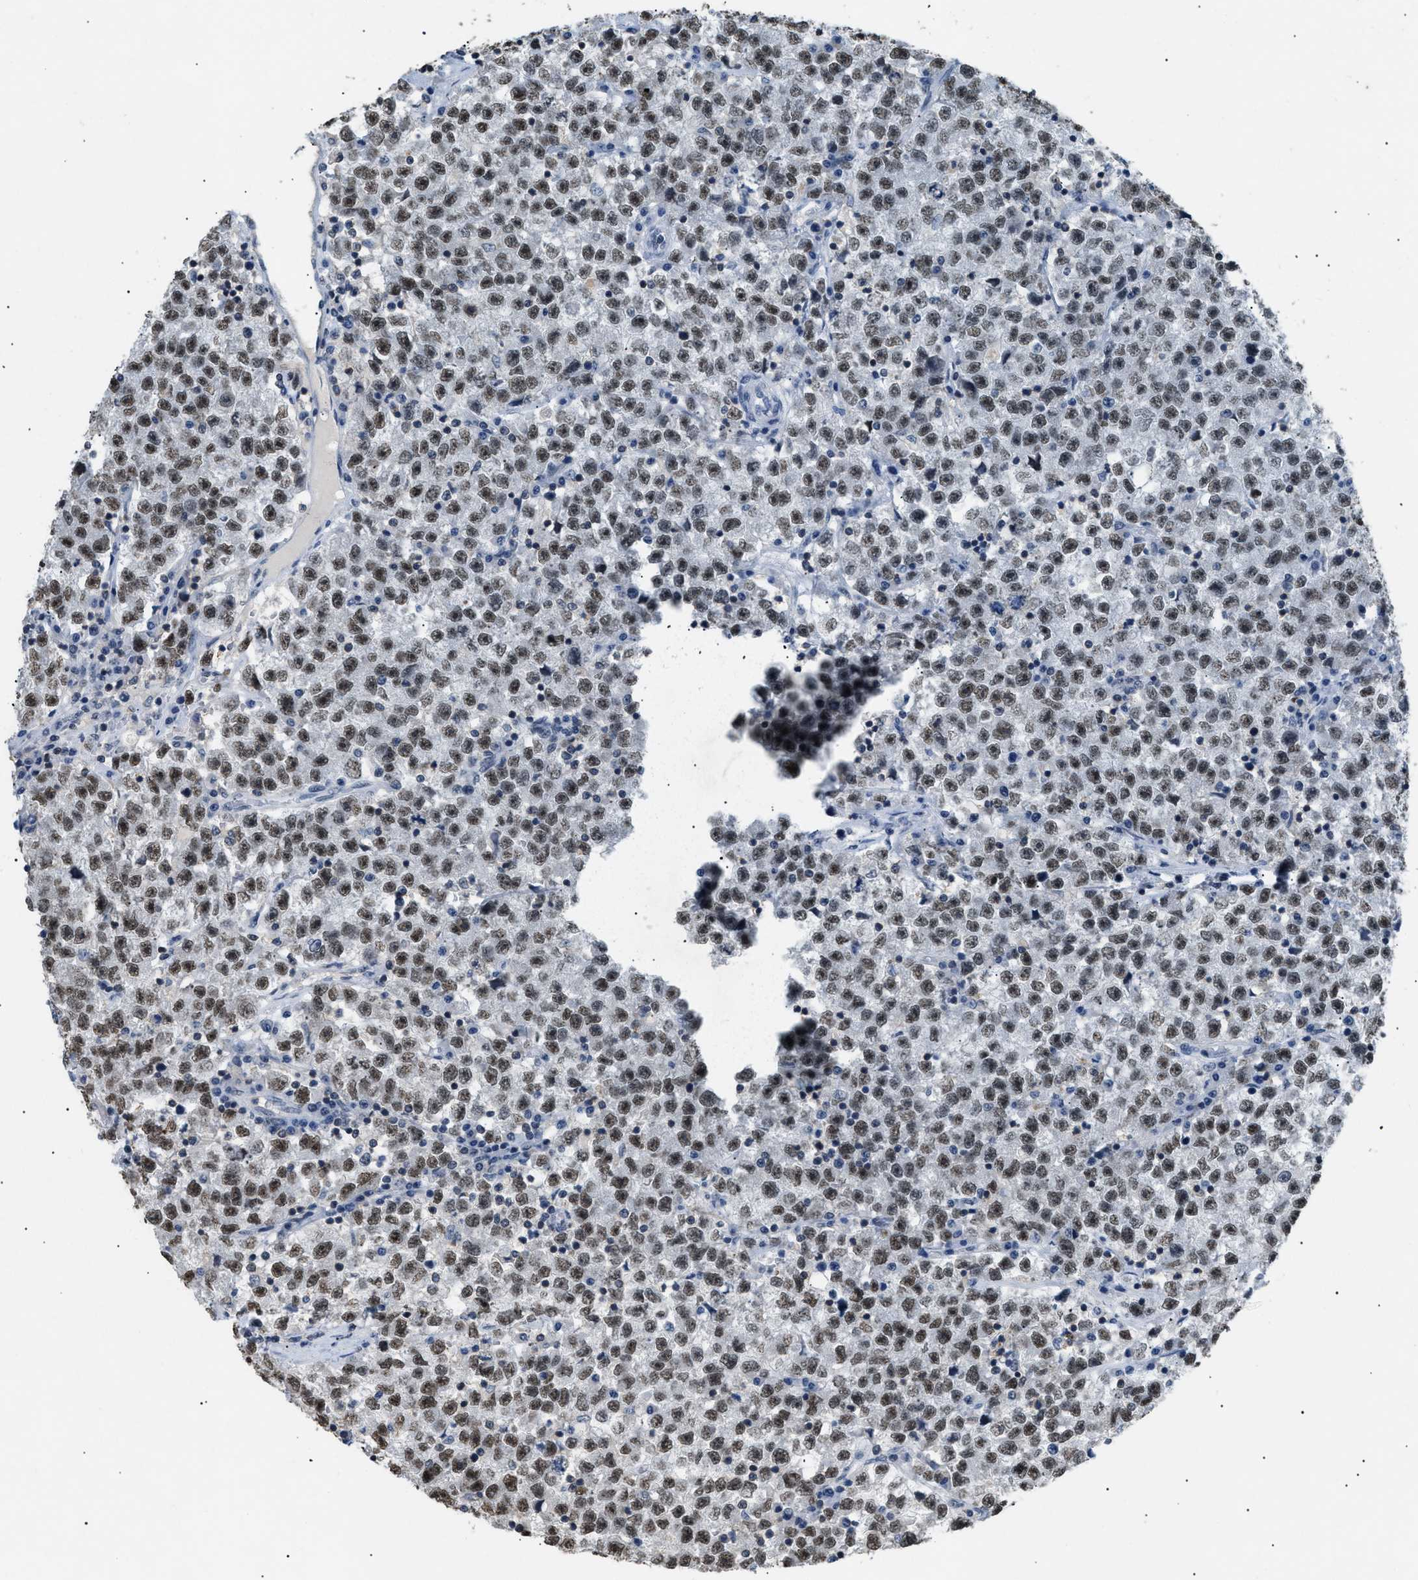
{"staining": {"intensity": "strong", "quantity": ">75%", "location": "nuclear"}, "tissue": "testis cancer", "cell_type": "Tumor cells", "image_type": "cancer", "snomed": [{"axis": "morphology", "description": "Seminoma, NOS"}, {"axis": "topography", "description": "Testis"}], "caption": "Strong nuclear protein staining is seen in about >75% of tumor cells in testis cancer. The staining was performed using DAB (3,3'-diaminobenzidine), with brown indicating positive protein expression. Nuclei are stained blue with hematoxylin.", "gene": "KCNC3", "patient": {"sex": "male", "age": 22}}